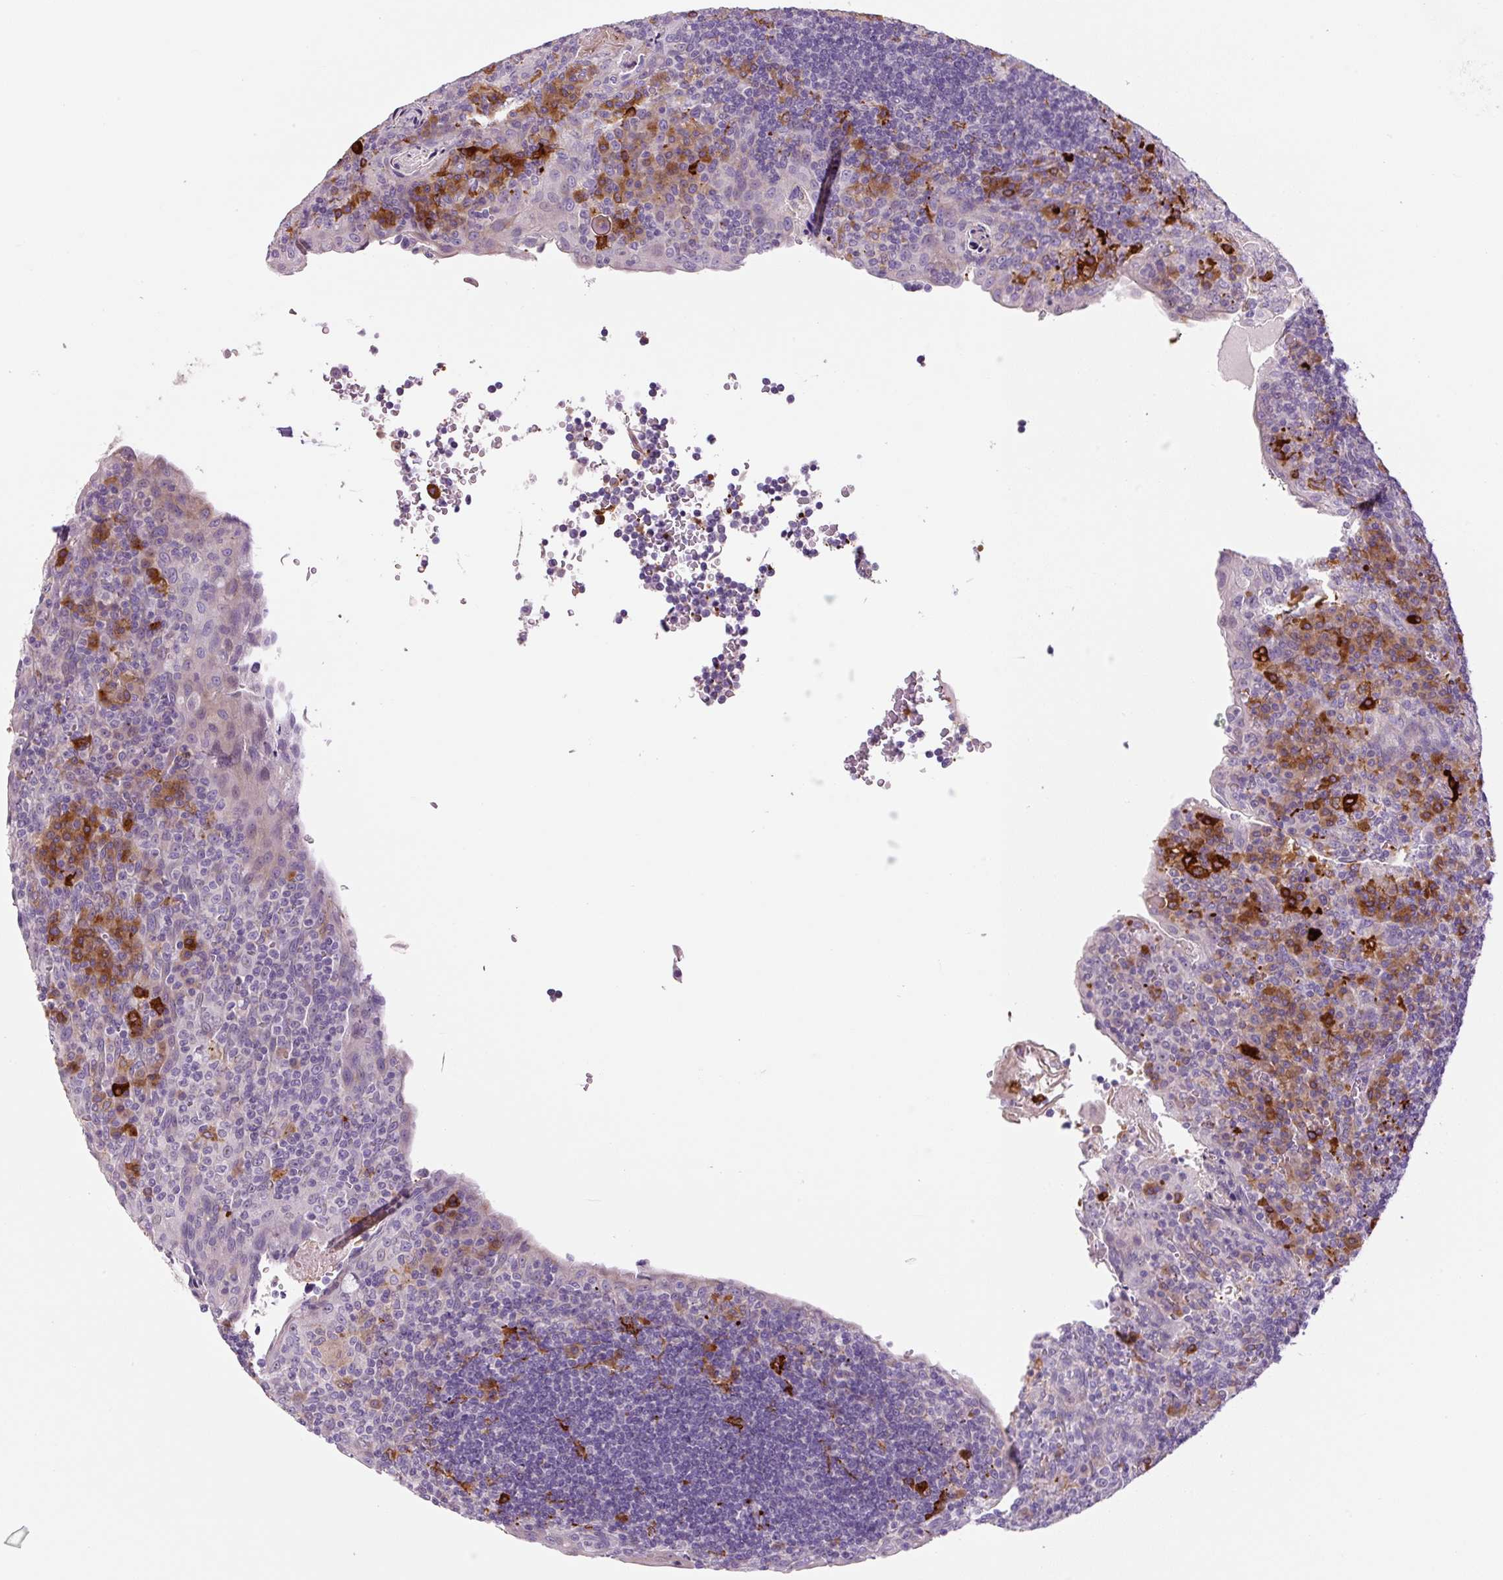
{"staining": {"intensity": "moderate", "quantity": "<25%", "location": "cytoplasmic/membranous"}, "tissue": "tonsil", "cell_type": "Germinal center cells", "image_type": "normal", "snomed": [{"axis": "morphology", "description": "Normal tissue, NOS"}, {"axis": "topography", "description": "Tonsil"}], "caption": "Immunohistochemical staining of normal human tonsil demonstrates <25% levels of moderate cytoplasmic/membranous protein staining in approximately <25% of germinal center cells.", "gene": "FUT10", "patient": {"sex": "male", "age": 17}}